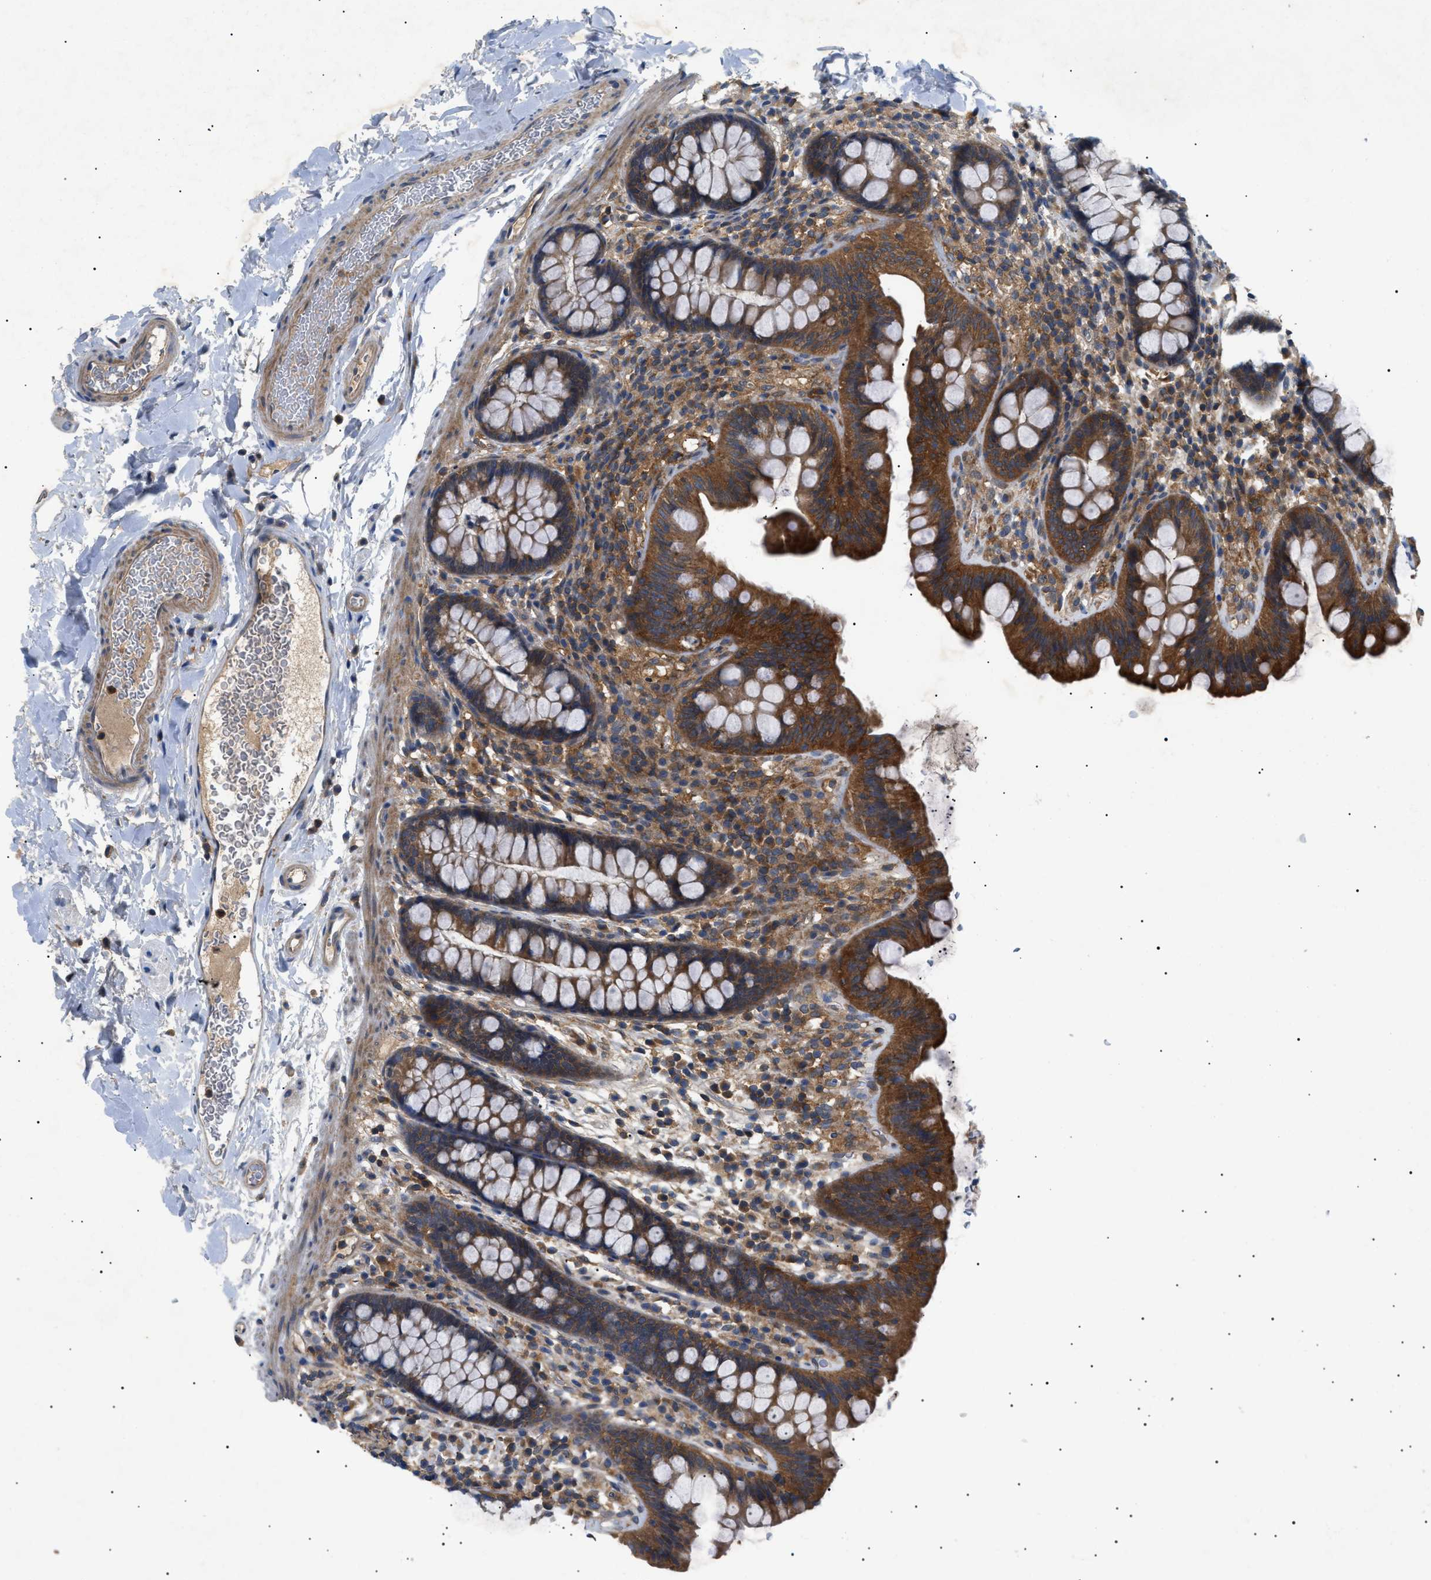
{"staining": {"intensity": "weak", "quantity": ">75%", "location": "cytoplasmic/membranous"}, "tissue": "colon", "cell_type": "Endothelial cells", "image_type": "normal", "snomed": [{"axis": "morphology", "description": "Normal tissue, NOS"}, {"axis": "topography", "description": "Colon"}], "caption": "Colon stained with a brown dye reveals weak cytoplasmic/membranous positive expression in about >75% of endothelial cells.", "gene": "RIPK1", "patient": {"sex": "female", "age": 80}}